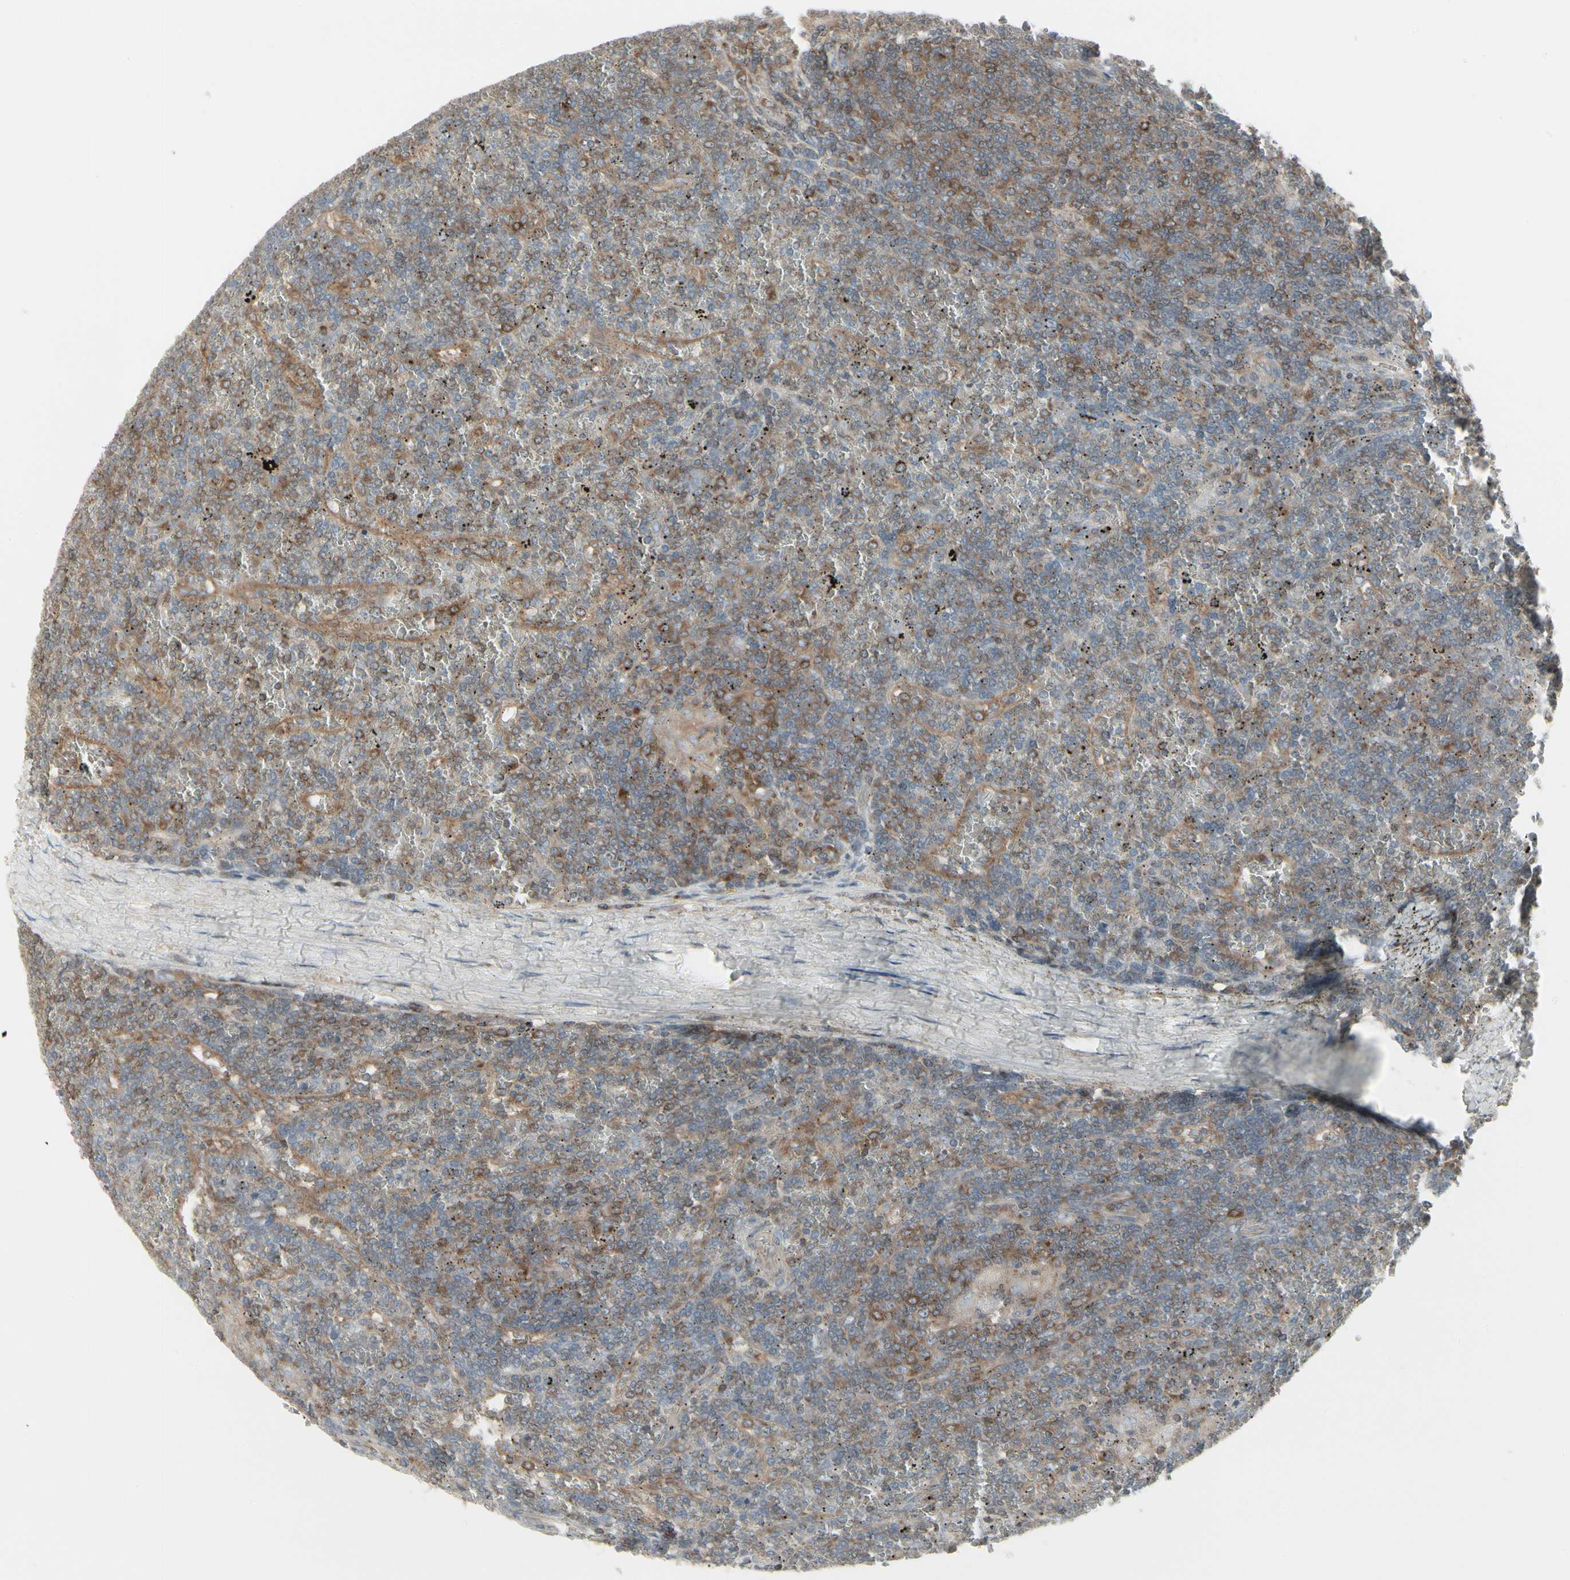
{"staining": {"intensity": "moderate", "quantity": "25%-75%", "location": "cytoplasmic/membranous"}, "tissue": "lymphoma", "cell_type": "Tumor cells", "image_type": "cancer", "snomed": [{"axis": "morphology", "description": "Malignant lymphoma, non-Hodgkin's type, Low grade"}, {"axis": "topography", "description": "Spleen"}], "caption": "Protein expression analysis of human lymphoma reveals moderate cytoplasmic/membranous expression in approximately 25%-75% of tumor cells.", "gene": "EPS15", "patient": {"sex": "female", "age": 19}}